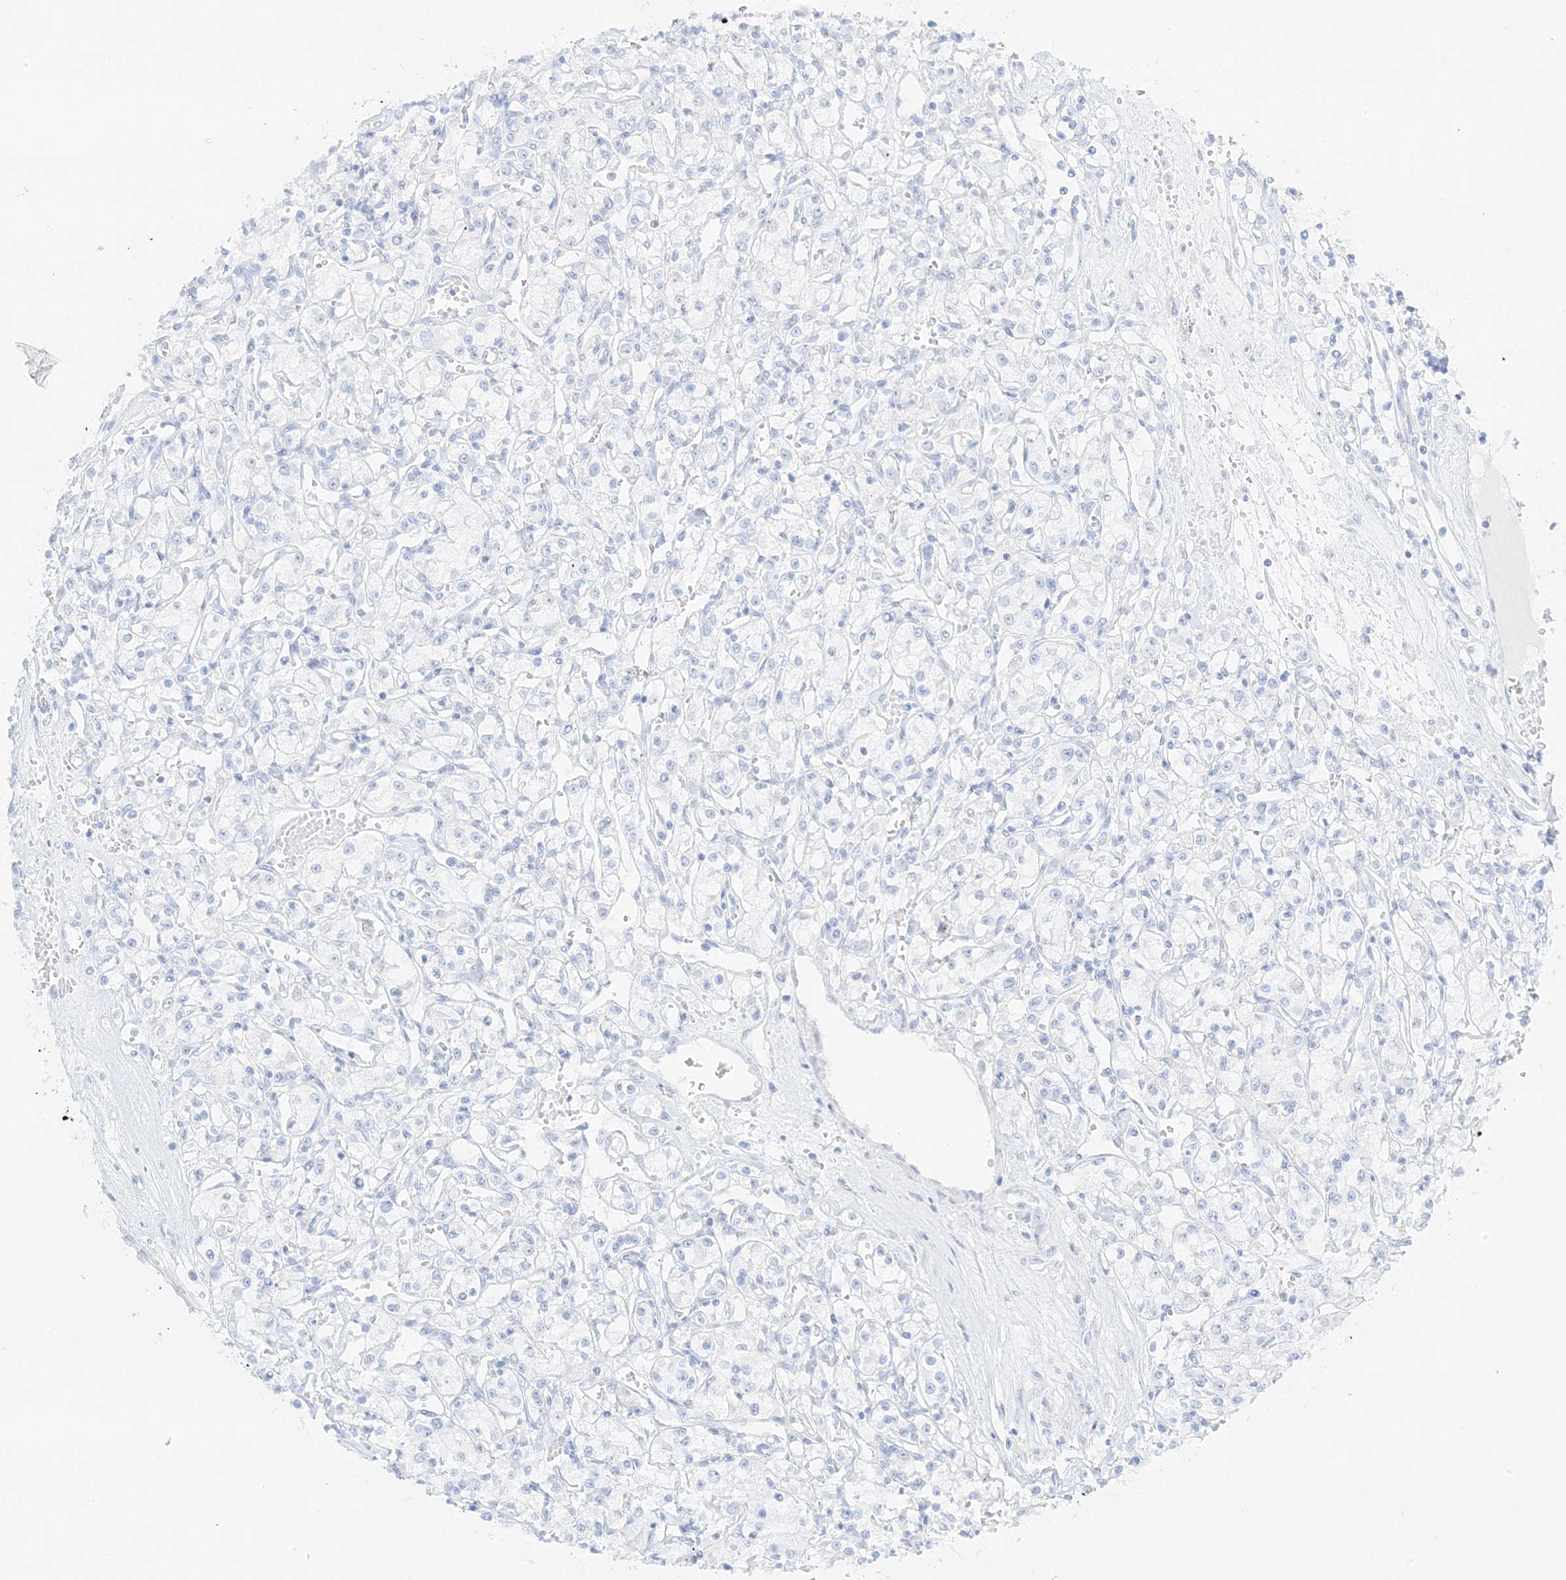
{"staining": {"intensity": "negative", "quantity": "none", "location": "none"}, "tissue": "renal cancer", "cell_type": "Tumor cells", "image_type": "cancer", "snomed": [{"axis": "morphology", "description": "Adenocarcinoma, NOS"}, {"axis": "topography", "description": "Kidney"}], "caption": "This is an immunohistochemistry (IHC) image of human renal adenocarcinoma. There is no positivity in tumor cells.", "gene": "SLC22A13", "patient": {"sex": "female", "age": 59}}